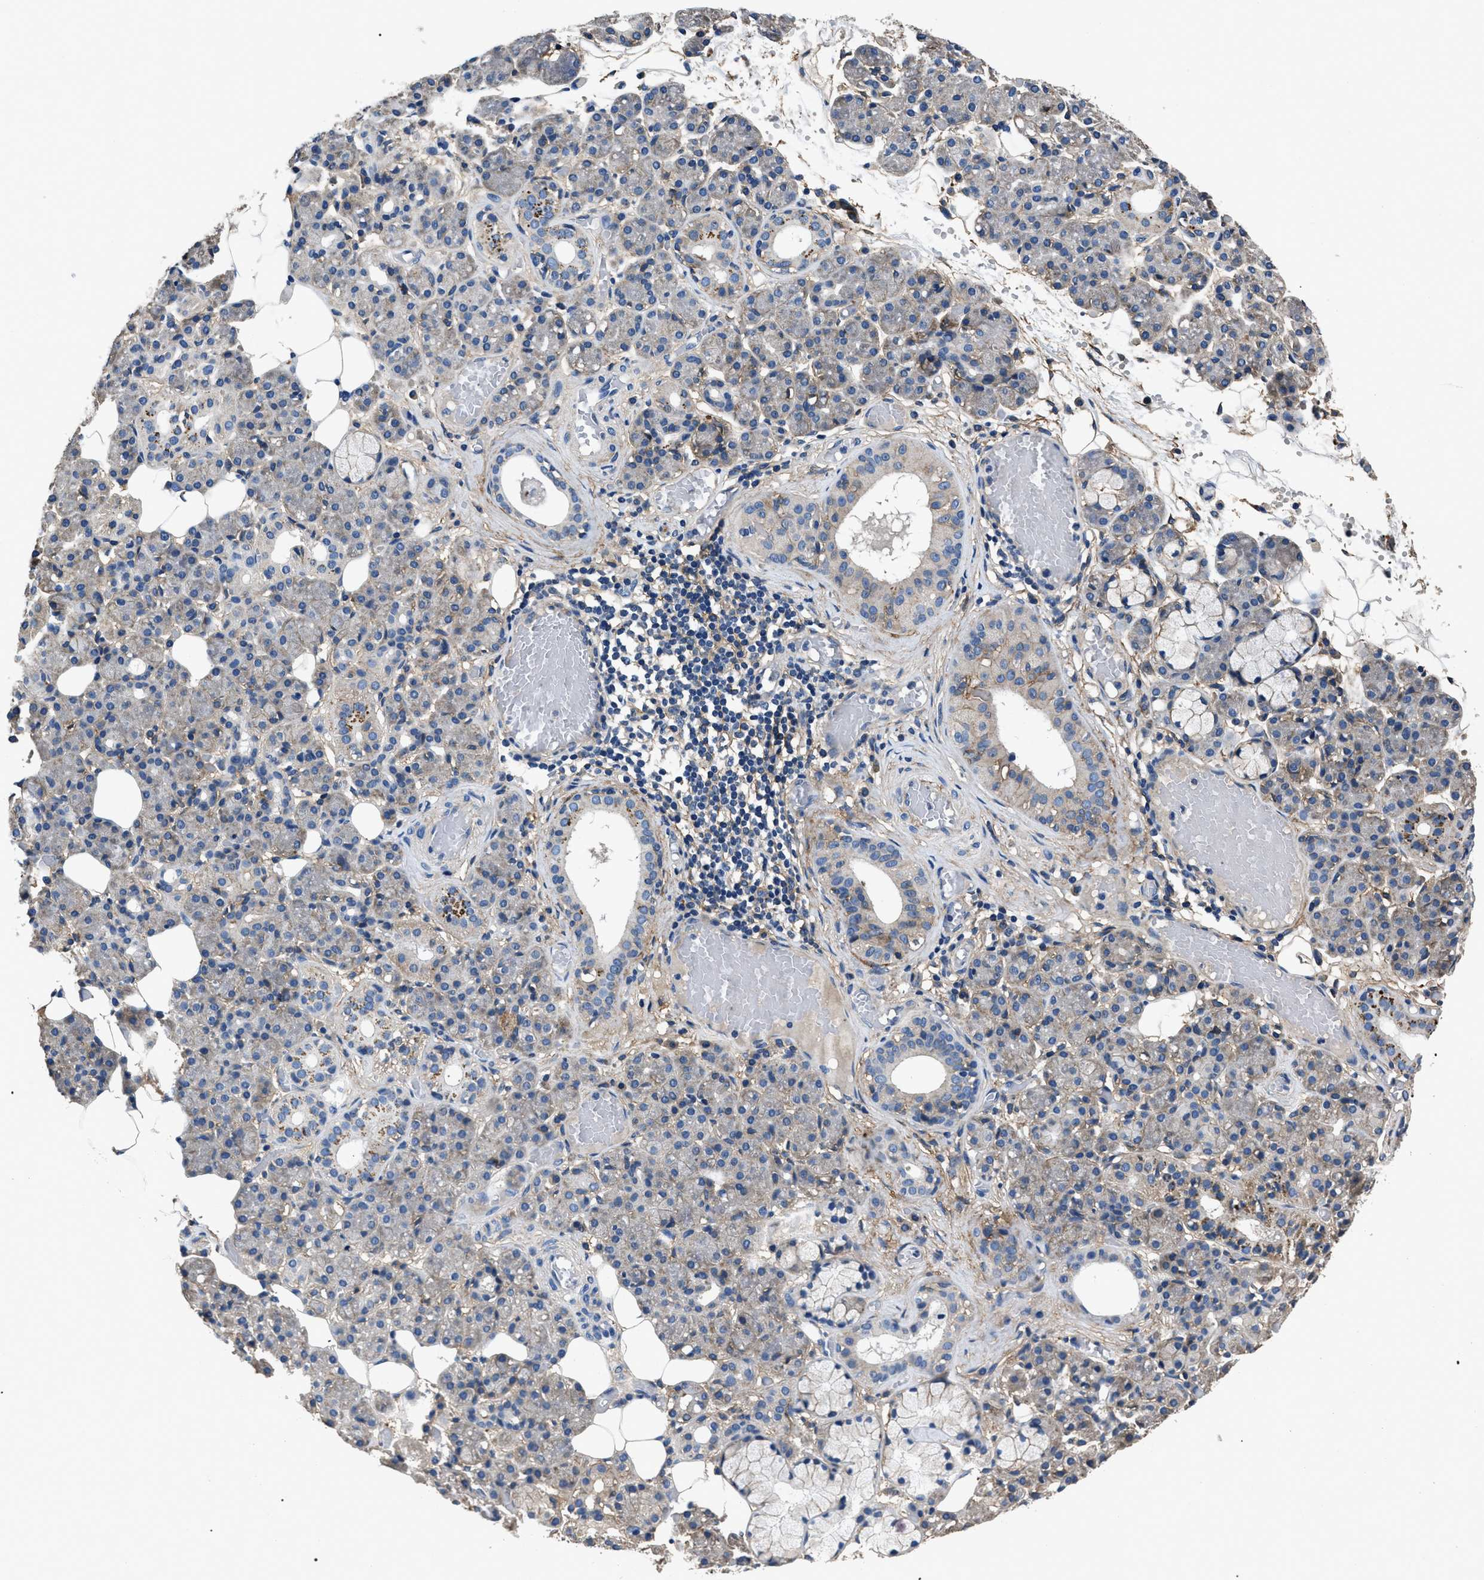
{"staining": {"intensity": "weak", "quantity": "<25%", "location": "cytoplasmic/membranous"}, "tissue": "salivary gland", "cell_type": "Glandular cells", "image_type": "normal", "snomed": [{"axis": "morphology", "description": "Normal tissue, NOS"}, {"axis": "topography", "description": "Salivary gland"}], "caption": "IHC photomicrograph of normal human salivary gland stained for a protein (brown), which displays no staining in glandular cells.", "gene": "CD276", "patient": {"sex": "male", "age": 63}}